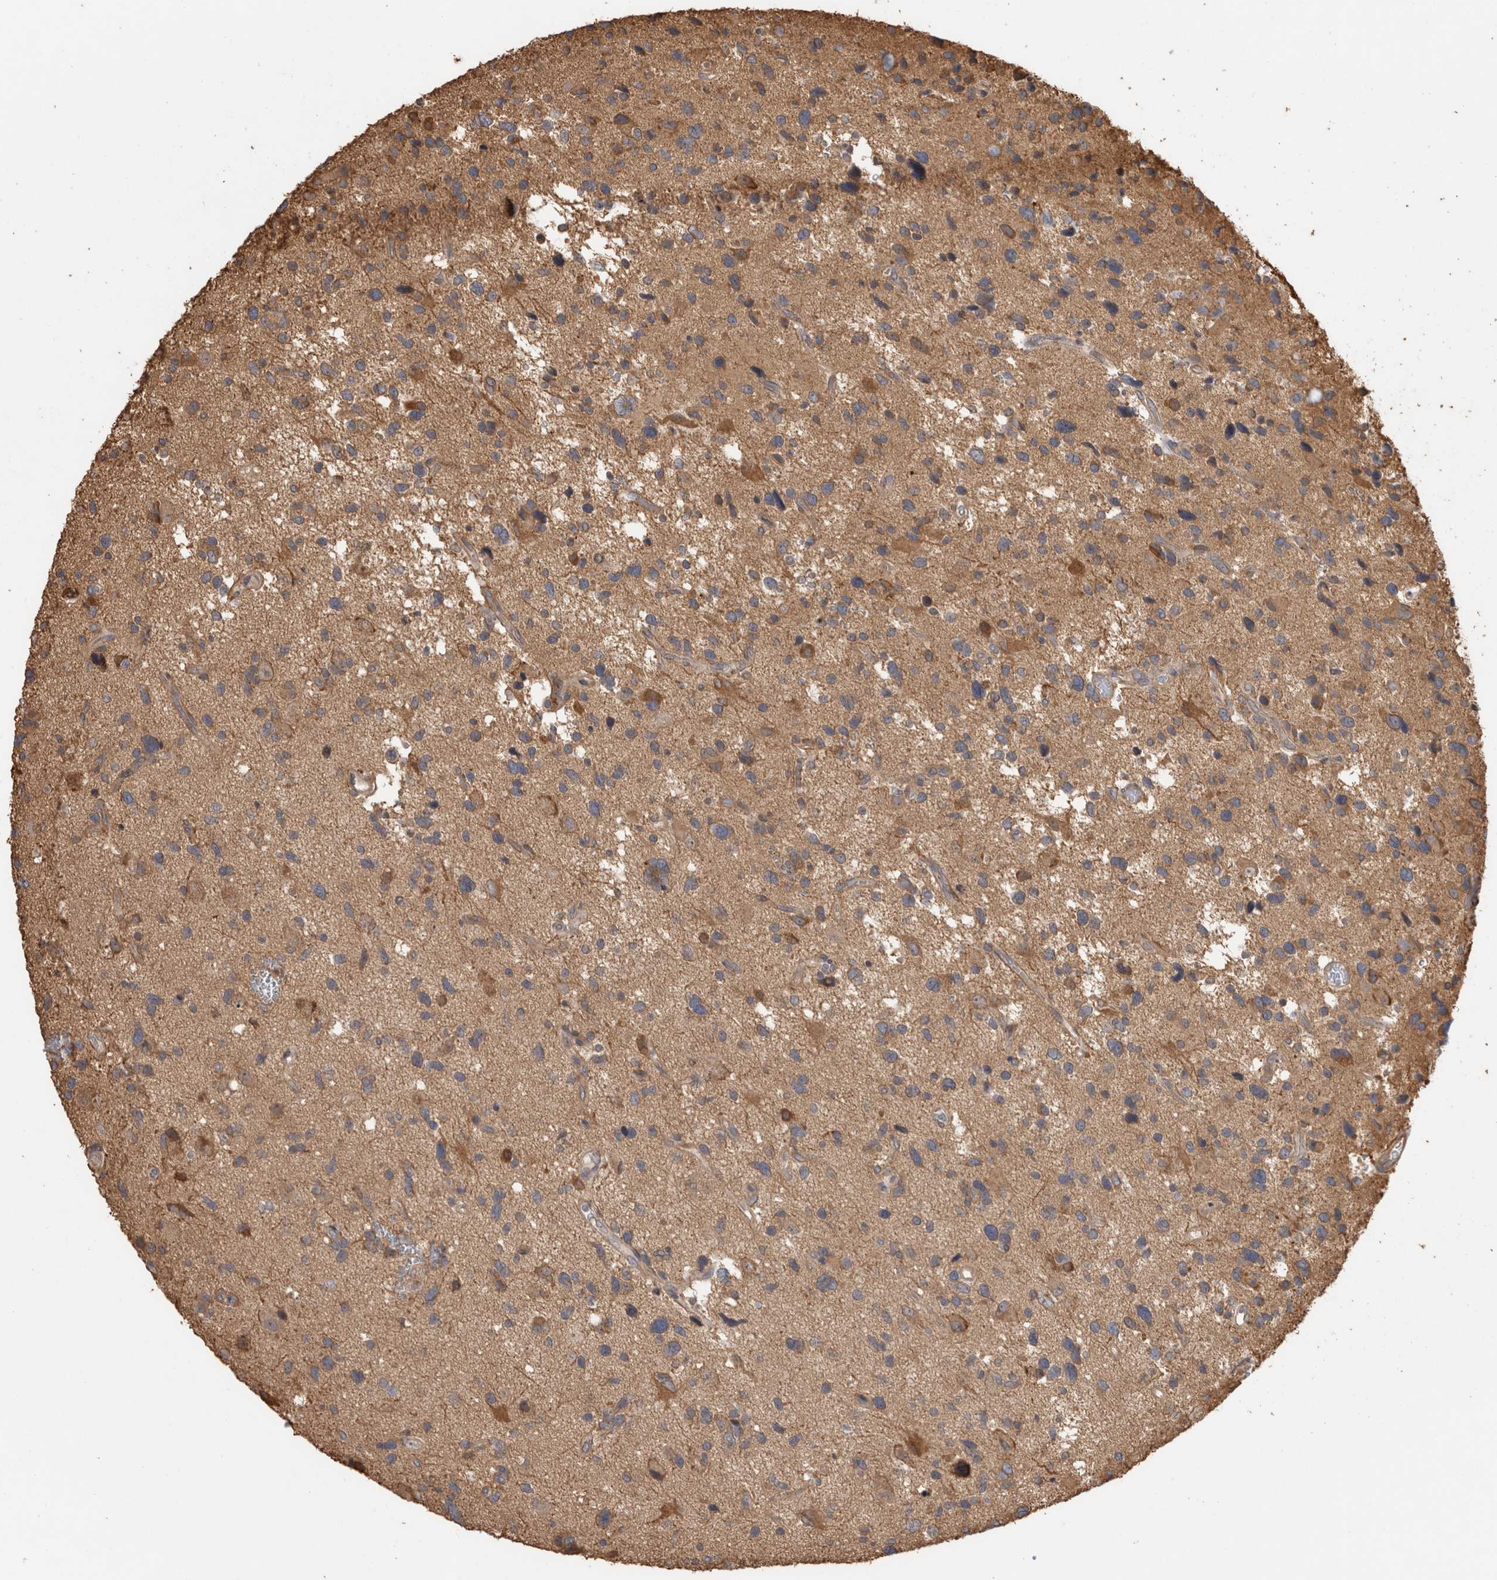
{"staining": {"intensity": "weak", "quantity": ">75%", "location": "cytoplasmic/membranous"}, "tissue": "glioma", "cell_type": "Tumor cells", "image_type": "cancer", "snomed": [{"axis": "morphology", "description": "Glioma, malignant, High grade"}, {"axis": "topography", "description": "Brain"}], "caption": "Immunohistochemical staining of high-grade glioma (malignant) demonstrates low levels of weak cytoplasmic/membranous protein positivity in approximately >75% of tumor cells.", "gene": "TBCE", "patient": {"sex": "male", "age": 33}}